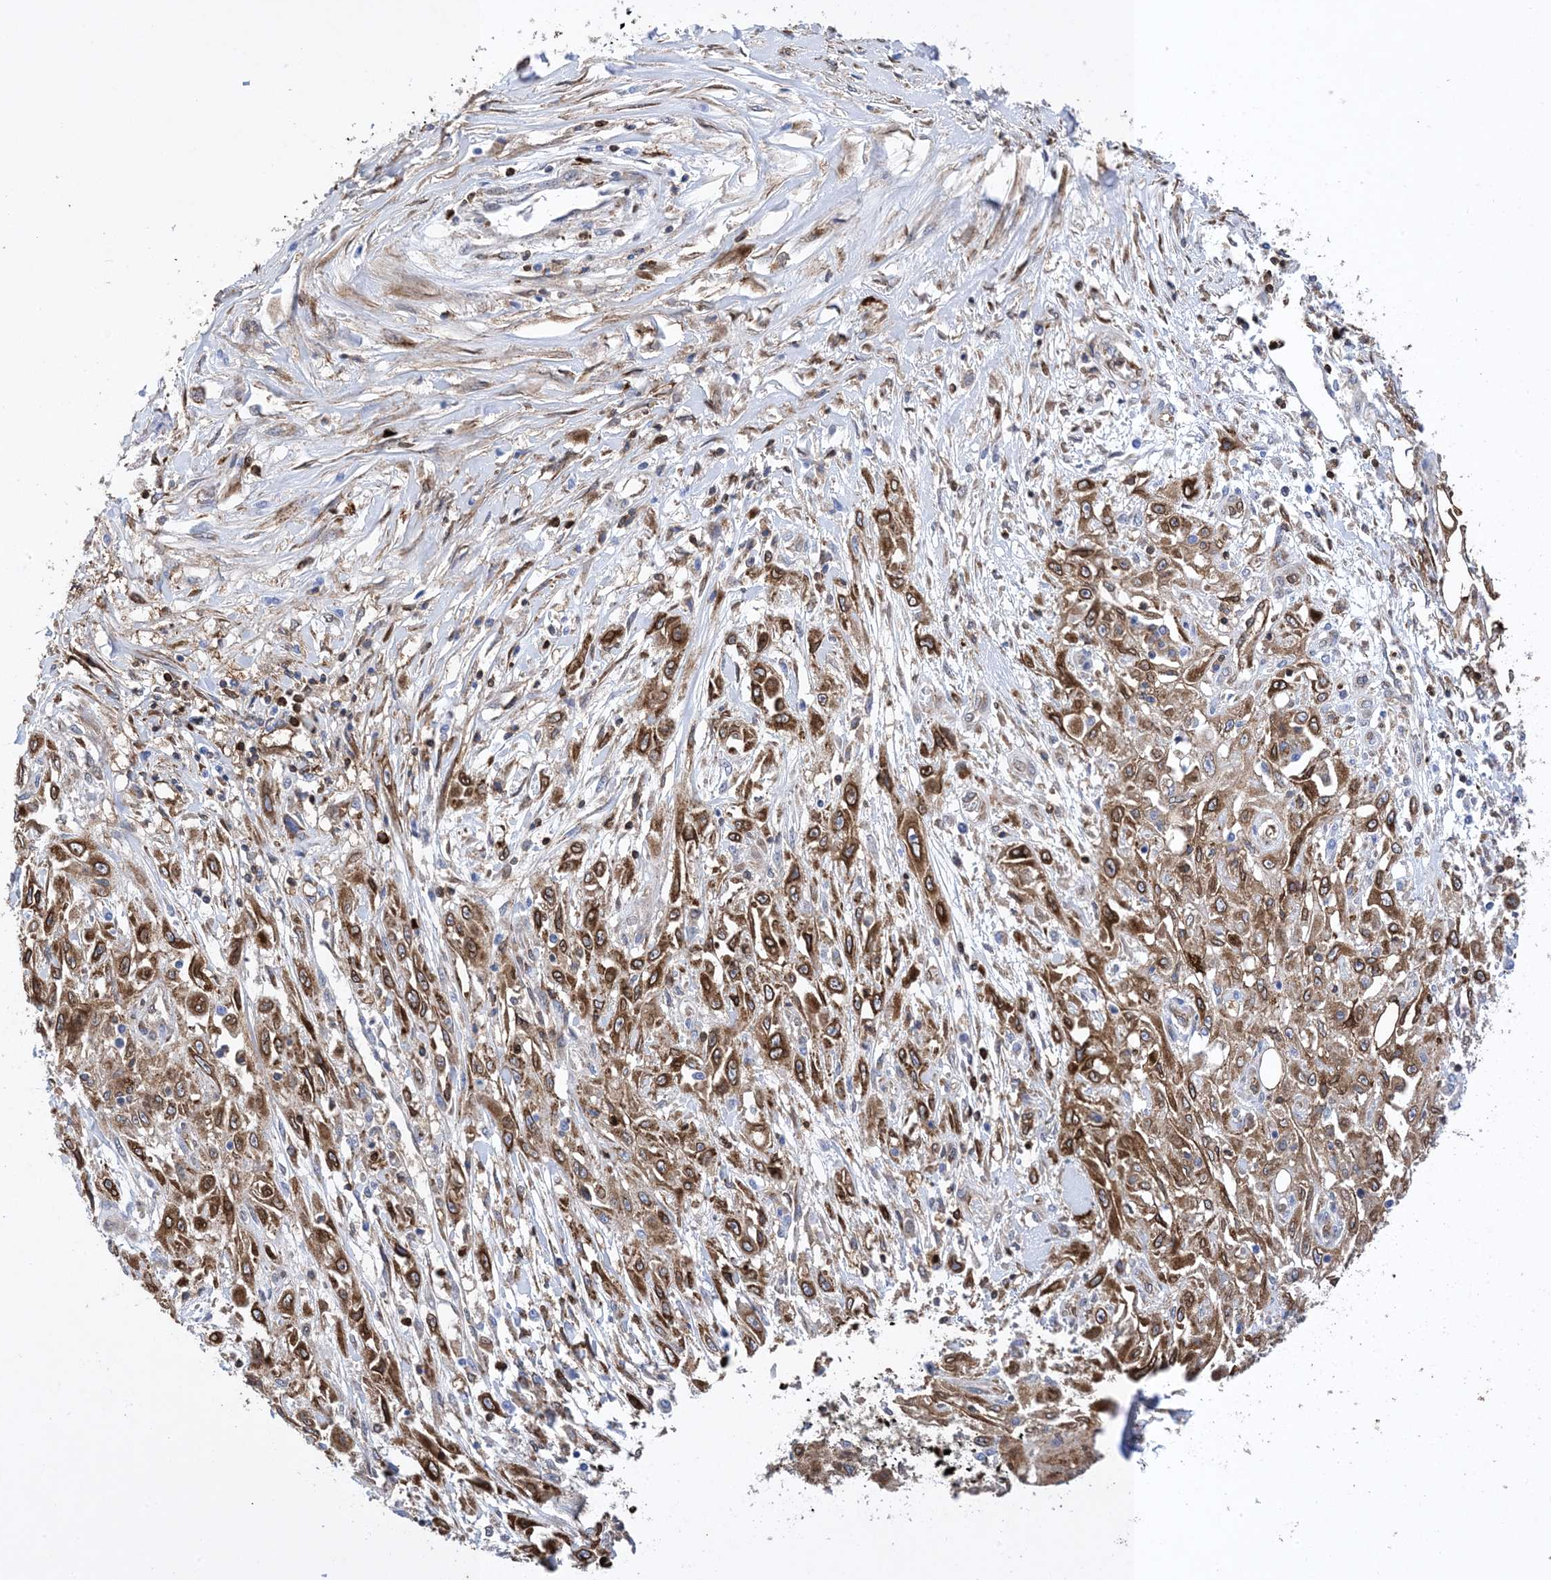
{"staining": {"intensity": "moderate", "quantity": ">75%", "location": "cytoplasmic/membranous"}, "tissue": "skin cancer", "cell_type": "Tumor cells", "image_type": "cancer", "snomed": [{"axis": "morphology", "description": "Squamous cell carcinoma, NOS"}, {"axis": "morphology", "description": "Squamous cell carcinoma, metastatic, NOS"}, {"axis": "topography", "description": "Skin"}, {"axis": "topography", "description": "Lymph node"}], "caption": "Moderate cytoplasmic/membranous protein positivity is present in about >75% of tumor cells in skin metastatic squamous cell carcinoma.", "gene": "ANXA1", "patient": {"sex": "male", "age": 75}}